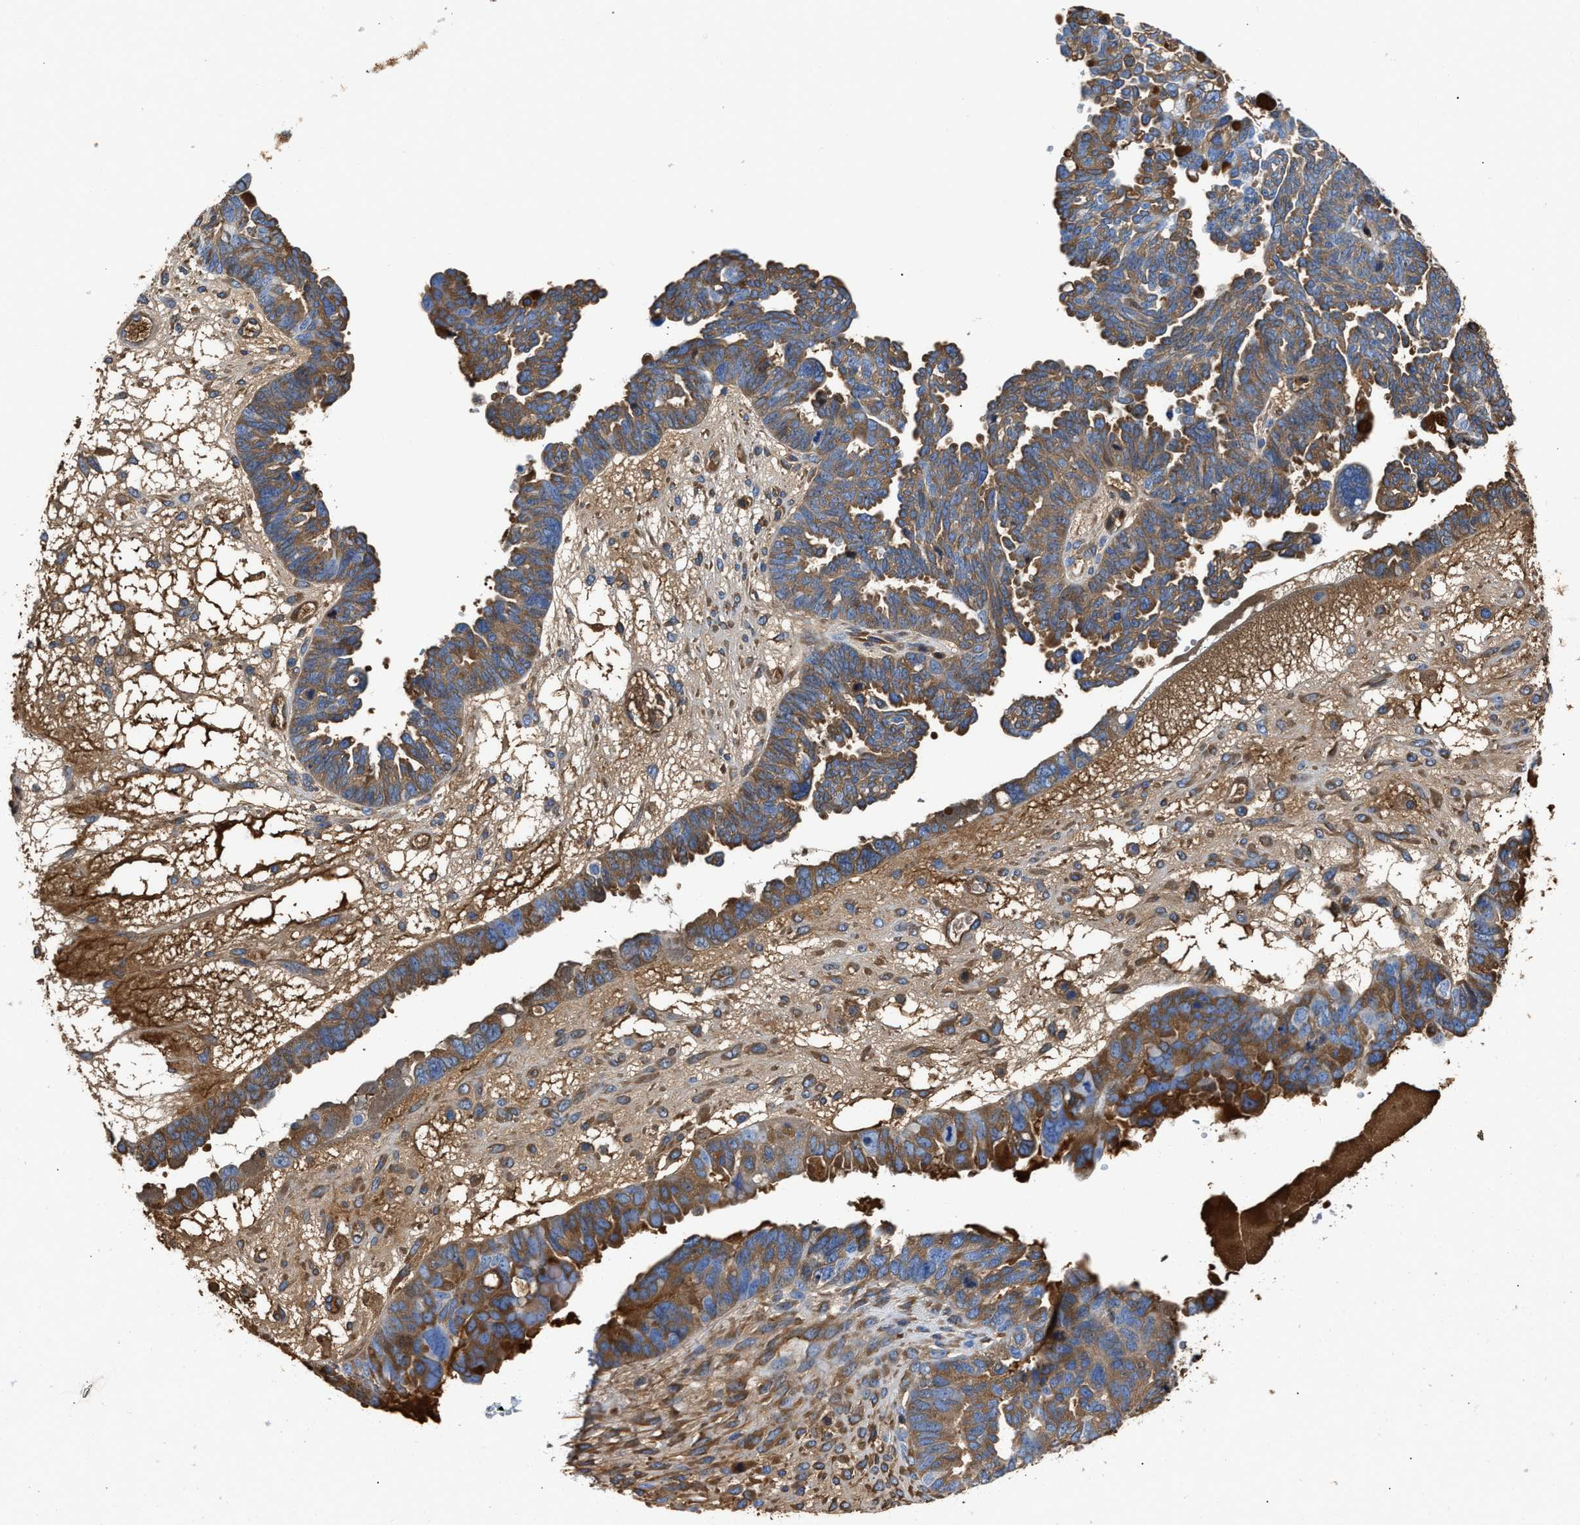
{"staining": {"intensity": "moderate", "quantity": ">75%", "location": "cytoplasmic/membranous"}, "tissue": "ovarian cancer", "cell_type": "Tumor cells", "image_type": "cancer", "snomed": [{"axis": "morphology", "description": "Cystadenocarcinoma, serous, NOS"}, {"axis": "topography", "description": "Ovary"}], "caption": "IHC of human ovarian serous cystadenocarcinoma displays medium levels of moderate cytoplasmic/membranous staining in about >75% of tumor cells. The staining is performed using DAB (3,3'-diaminobenzidine) brown chromogen to label protein expression. The nuclei are counter-stained blue using hematoxylin.", "gene": "GC", "patient": {"sex": "female", "age": 79}}